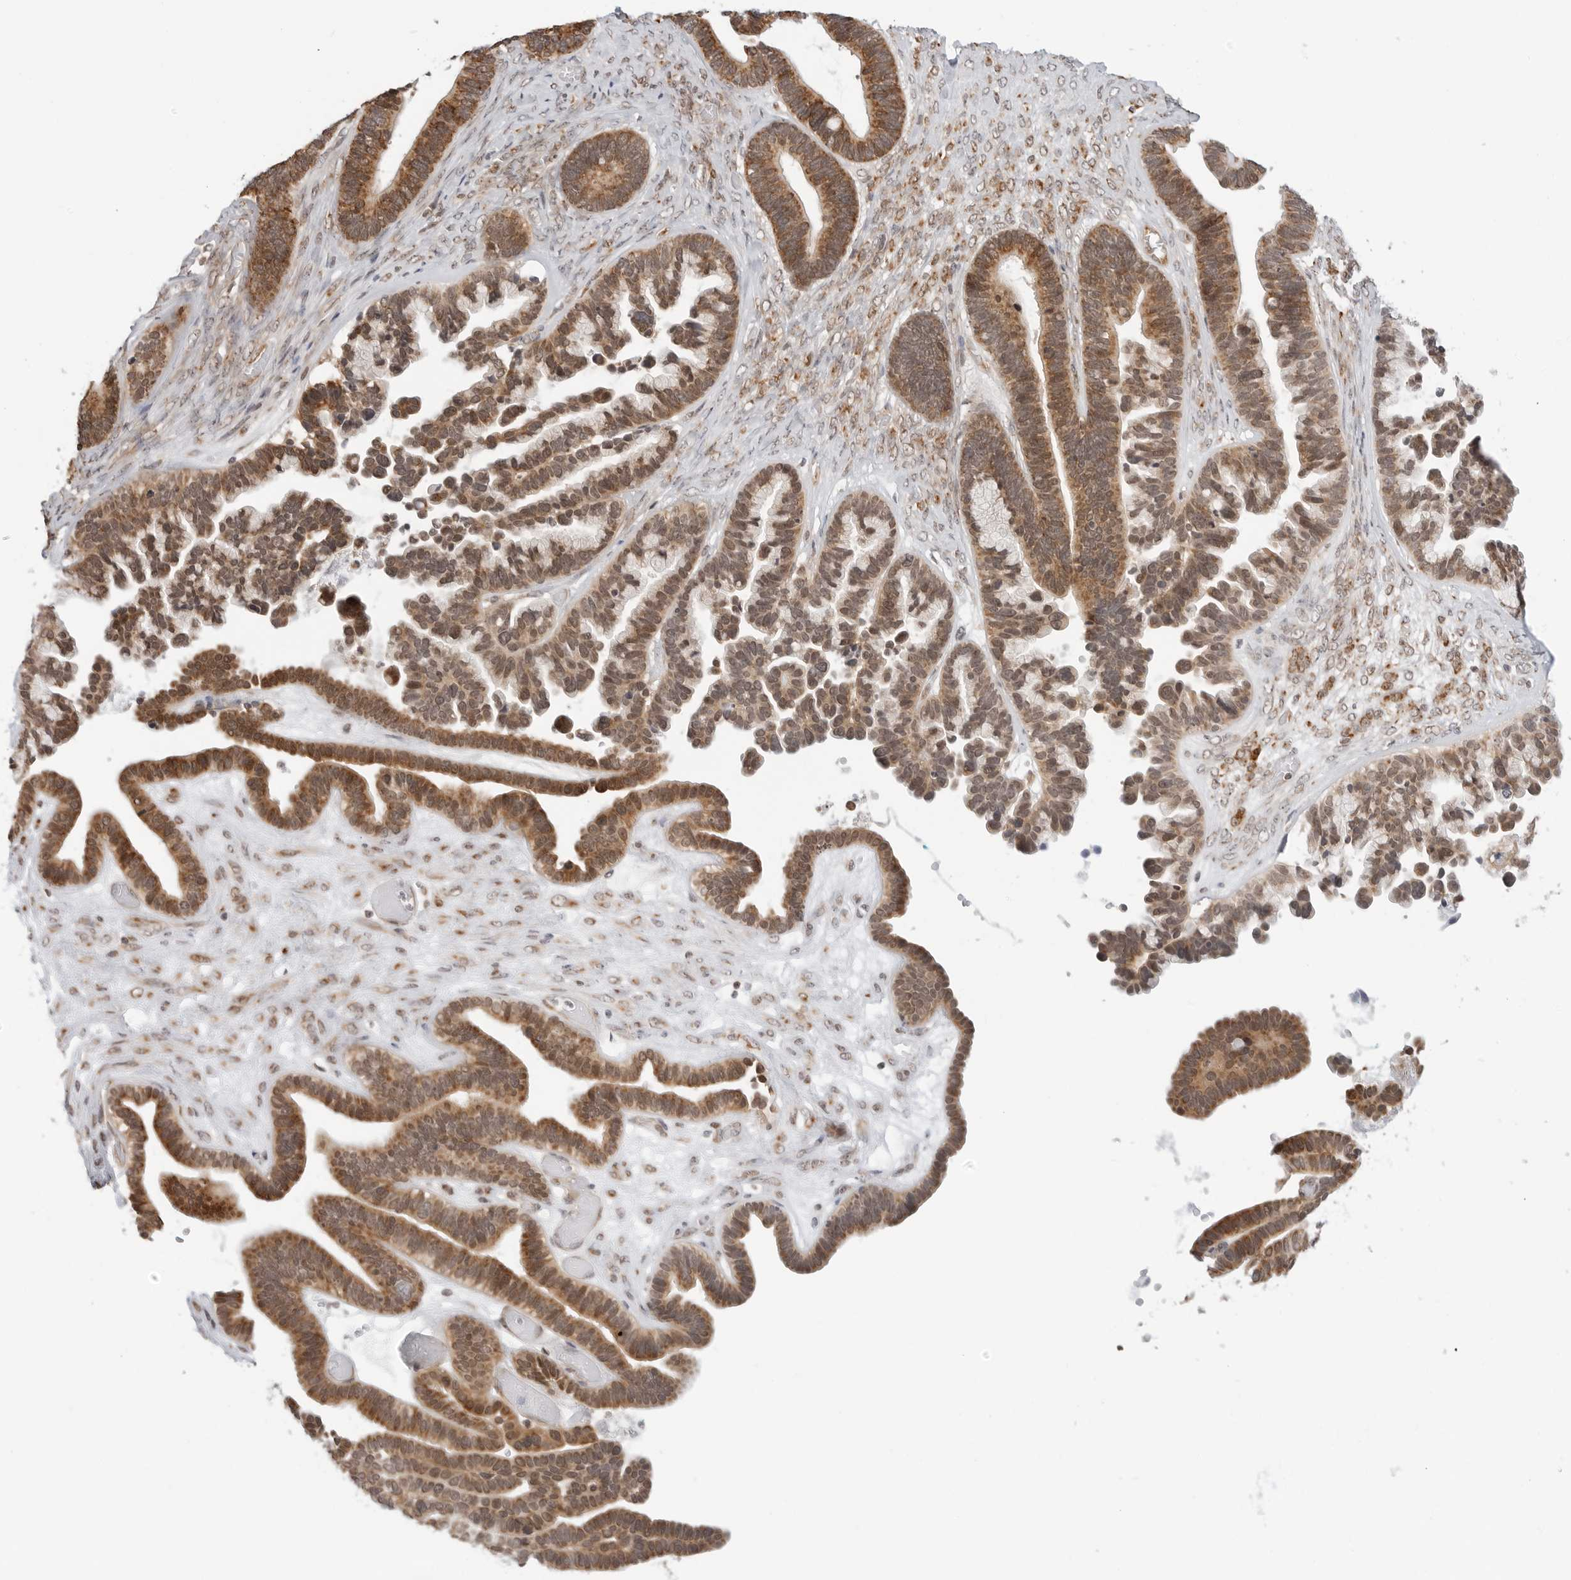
{"staining": {"intensity": "moderate", "quantity": ">75%", "location": "cytoplasmic/membranous,nuclear"}, "tissue": "ovarian cancer", "cell_type": "Tumor cells", "image_type": "cancer", "snomed": [{"axis": "morphology", "description": "Cystadenocarcinoma, serous, NOS"}, {"axis": "topography", "description": "Ovary"}], "caption": "Immunohistochemistry (IHC) image of human serous cystadenocarcinoma (ovarian) stained for a protein (brown), which reveals medium levels of moderate cytoplasmic/membranous and nuclear staining in approximately >75% of tumor cells.", "gene": "POLR3GL", "patient": {"sex": "female", "age": 56}}